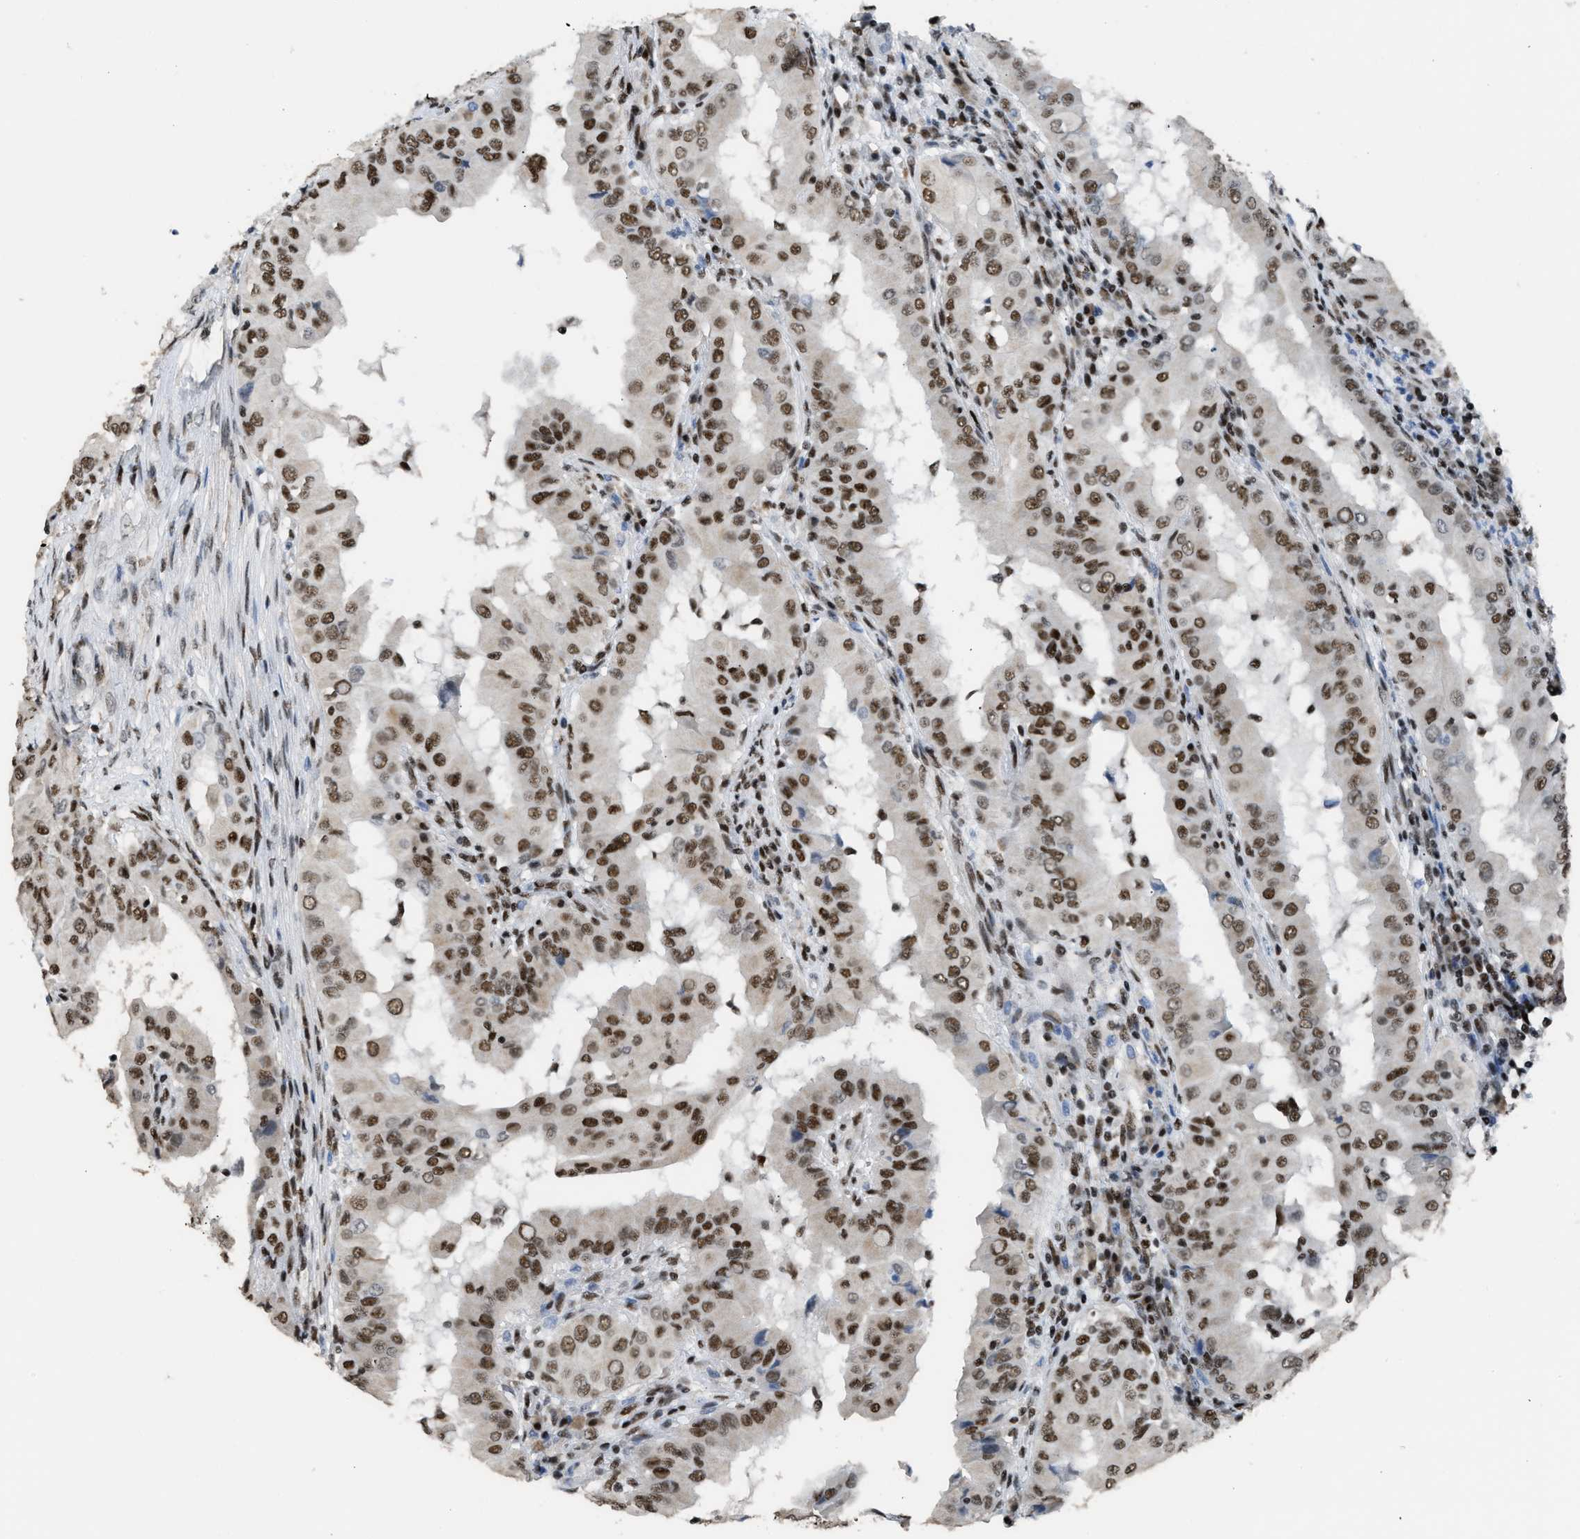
{"staining": {"intensity": "strong", "quantity": ">75%", "location": "nuclear"}, "tissue": "thyroid cancer", "cell_type": "Tumor cells", "image_type": "cancer", "snomed": [{"axis": "morphology", "description": "Papillary adenocarcinoma, NOS"}, {"axis": "topography", "description": "Thyroid gland"}], "caption": "Thyroid cancer tissue displays strong nuclear positivity in approximately >75% of tumor cells, visualized by immunohistochemistry. Using DAB (brown) and hematoxylin (blue) stains, captured at high magnification using brightfield microscopy.", "gene": "SCAF4", "patient": {"sex": "male", "age": 33}}